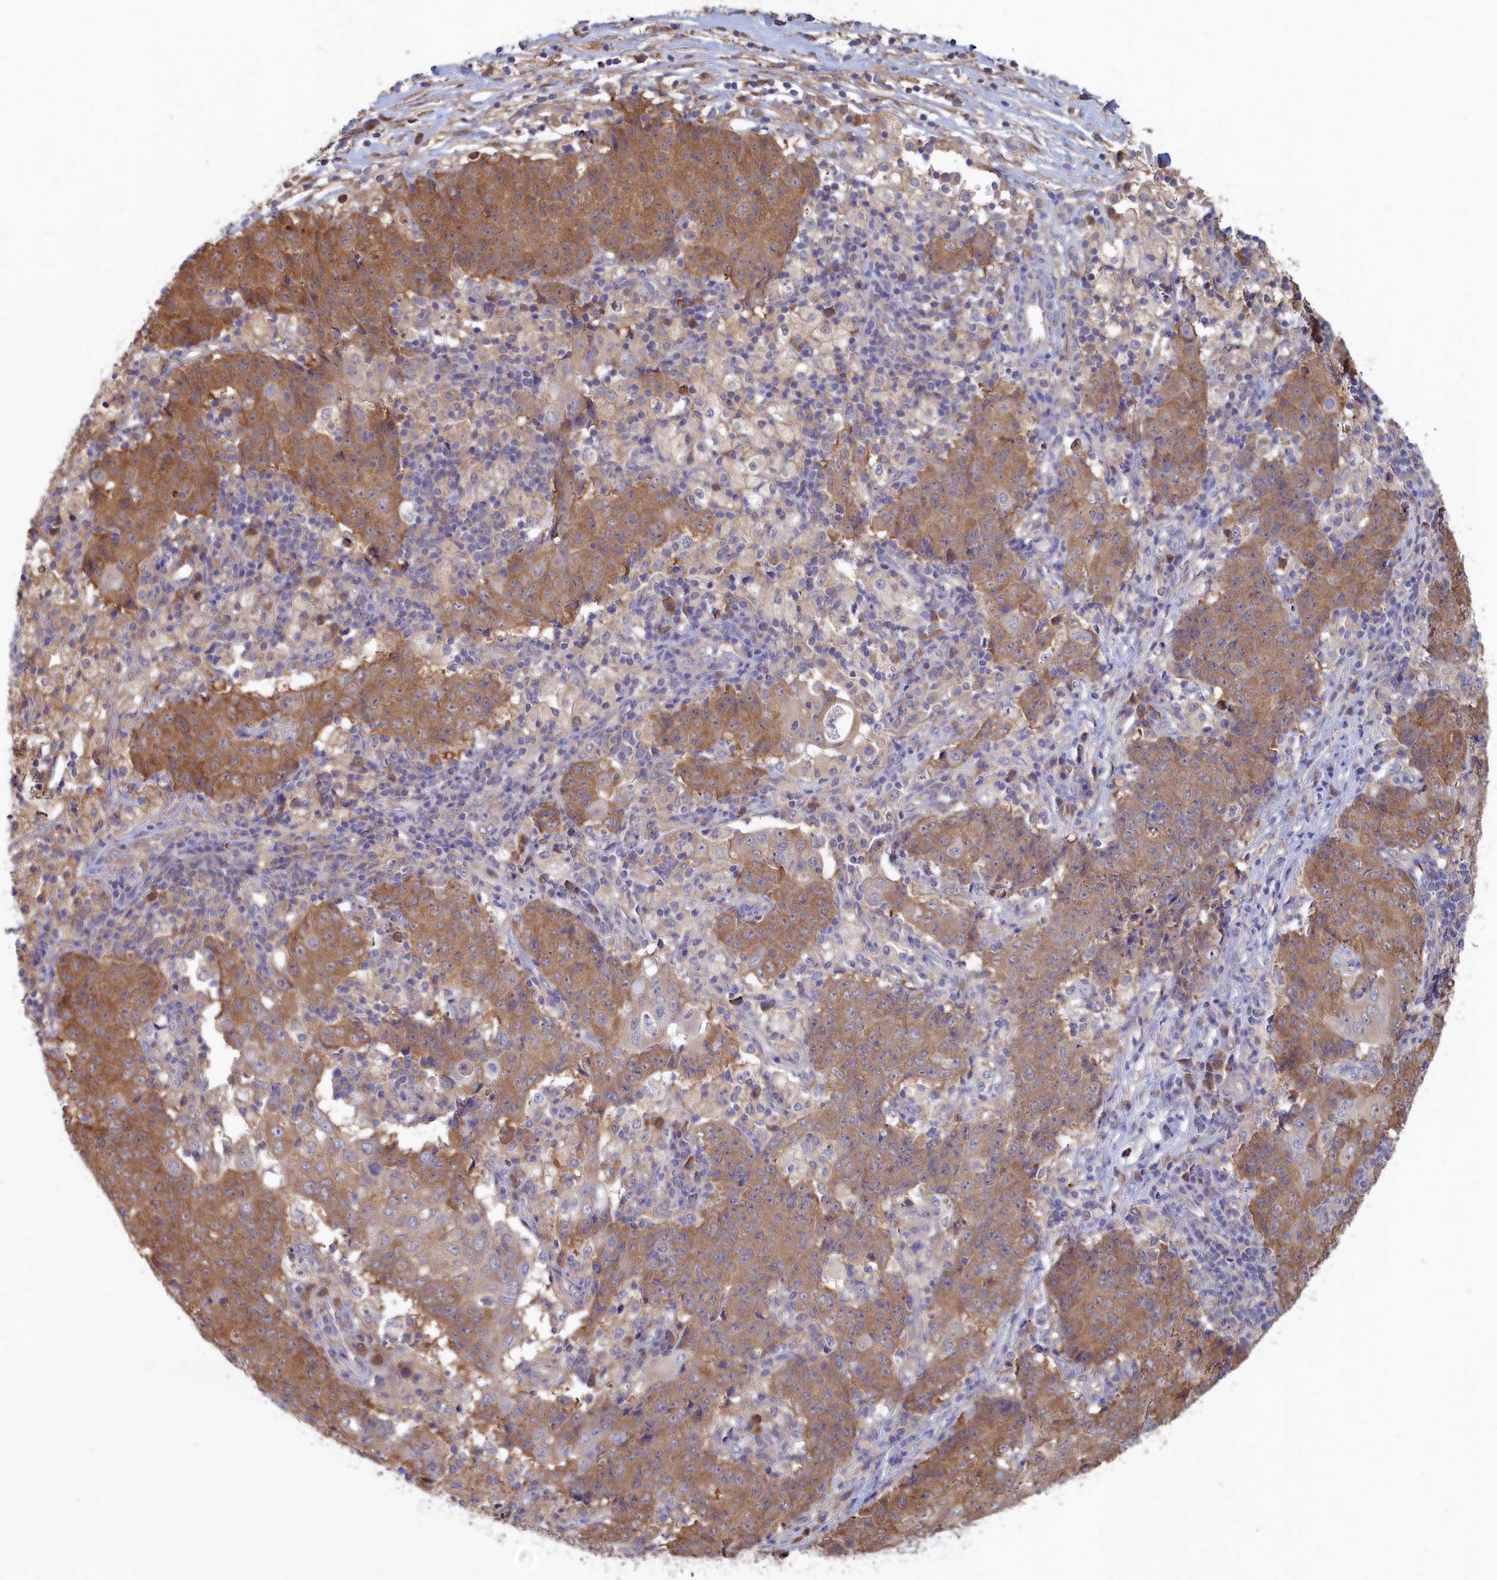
{"staining": {"intensity": "moderate", "quantity": ">75%", "location": "cytoplasmic/membranous"}, "tissue": "ovarian cancer", "cell_type": "Tumor cells", "image_type": "cancer", "snomed": [{"axis": "morphology", "description": "Carcinoma, endometroid"}, {"axis": "topography", "description": "Ovary"}], "caption": "Endometroid carcinoma (ovarian) was stained to show a protein in brown. There is medium levels of moderate cytoplasmic/membranous expression in about >75% of tumor cells.", "gene": "SYNDIG1L", "patient": {"sex": "female", "age": 42}}